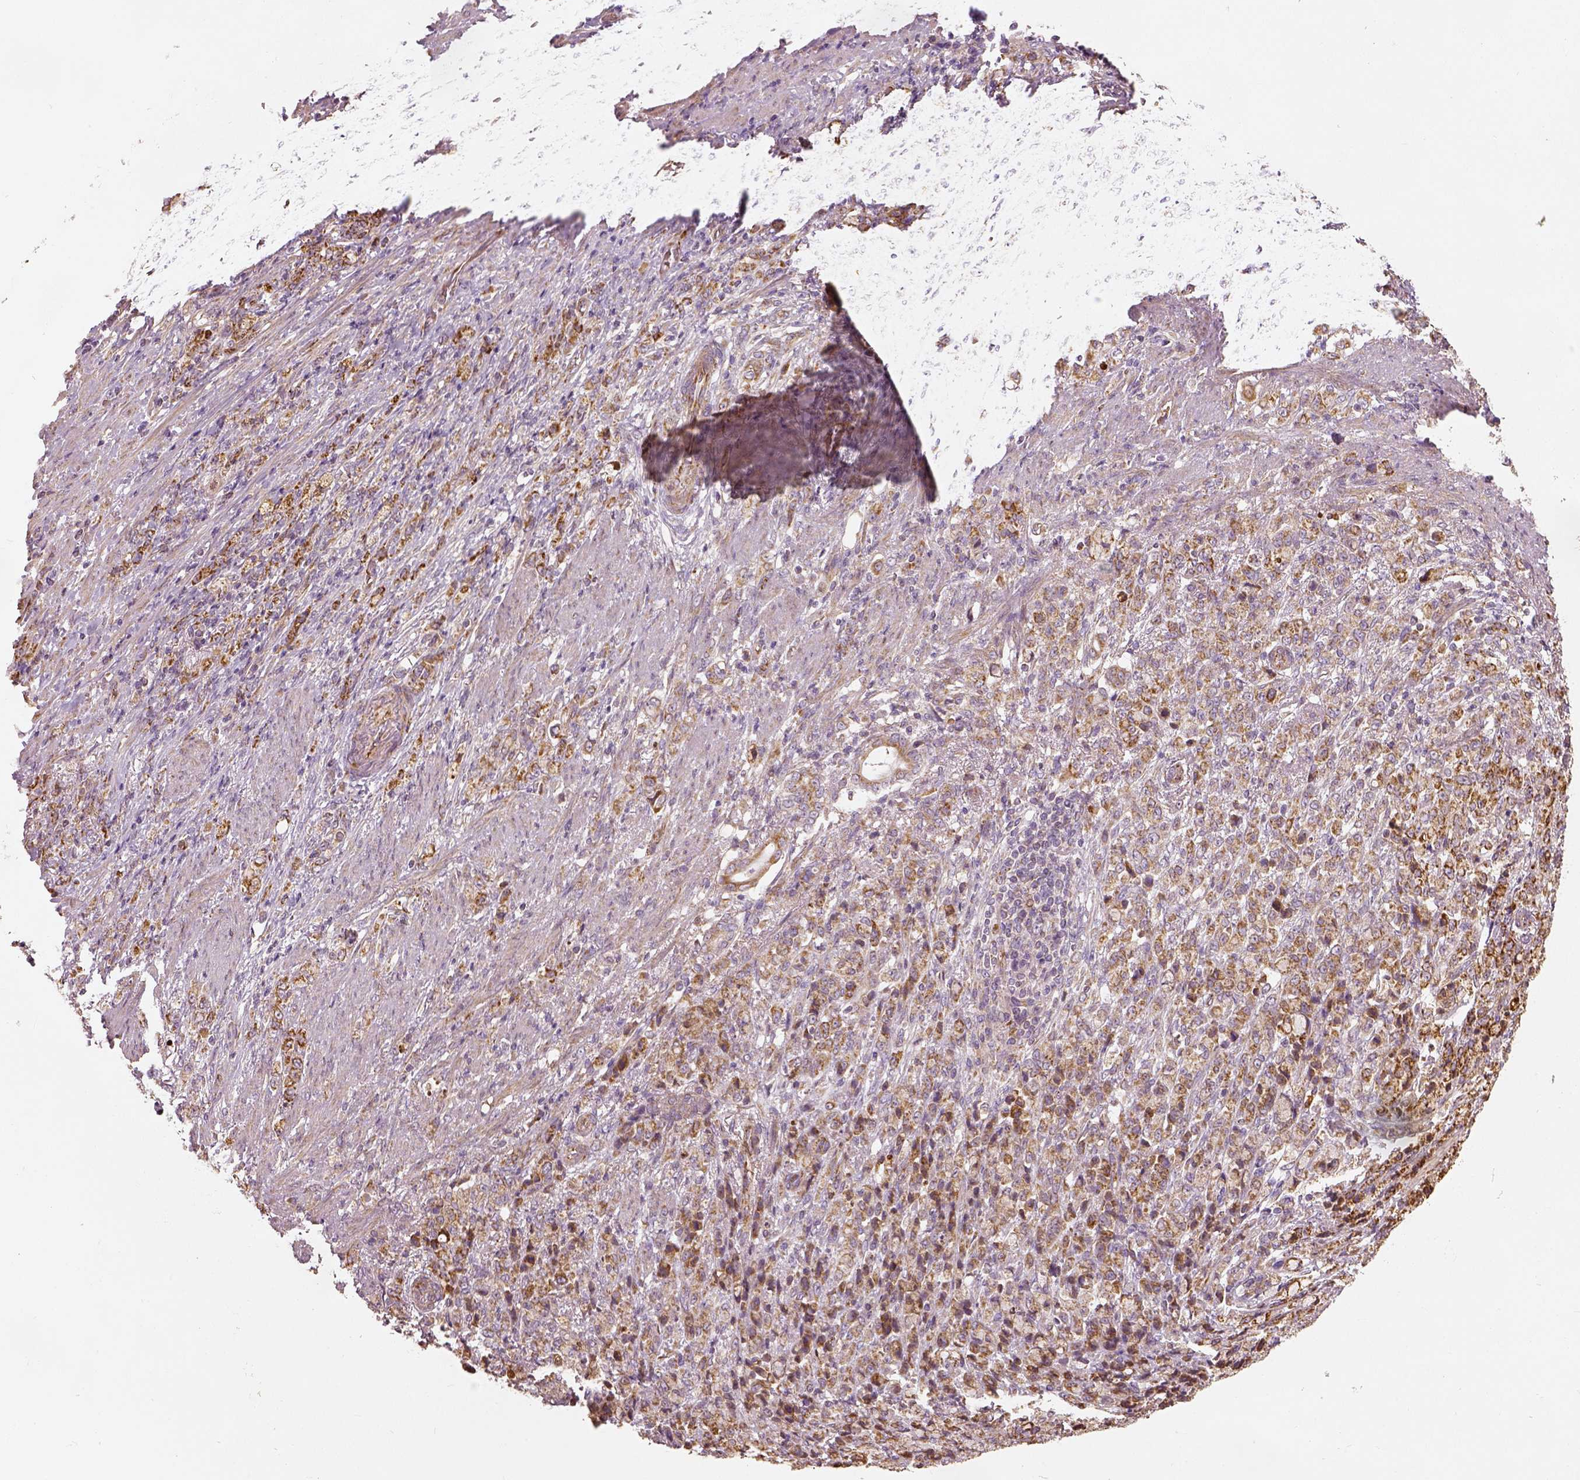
{"staining": {"intensity": "moderate", "quantity": ">75%", "location": "cytoplasmic/membranous"}, "tissue": "stomach cancer", "cell_type": "Tumor cells", "image_type": "cancer", "snomed": [{"axis": "morphology", "description": "Adenocarcinoma, NOS"}, {"axis": "topography", "description": "Stomach"}], "caption": "Stomach cancer (adenocarcinoma) stained with DAB (3,3'-diaminobenzidine) immunohistochemistry shows medium levels of moderate cytoplasmic/membranous expression in about >75% of tumor cells.", "gene": "PGAM5", "patient": {"sex": "female", "age": 79}}